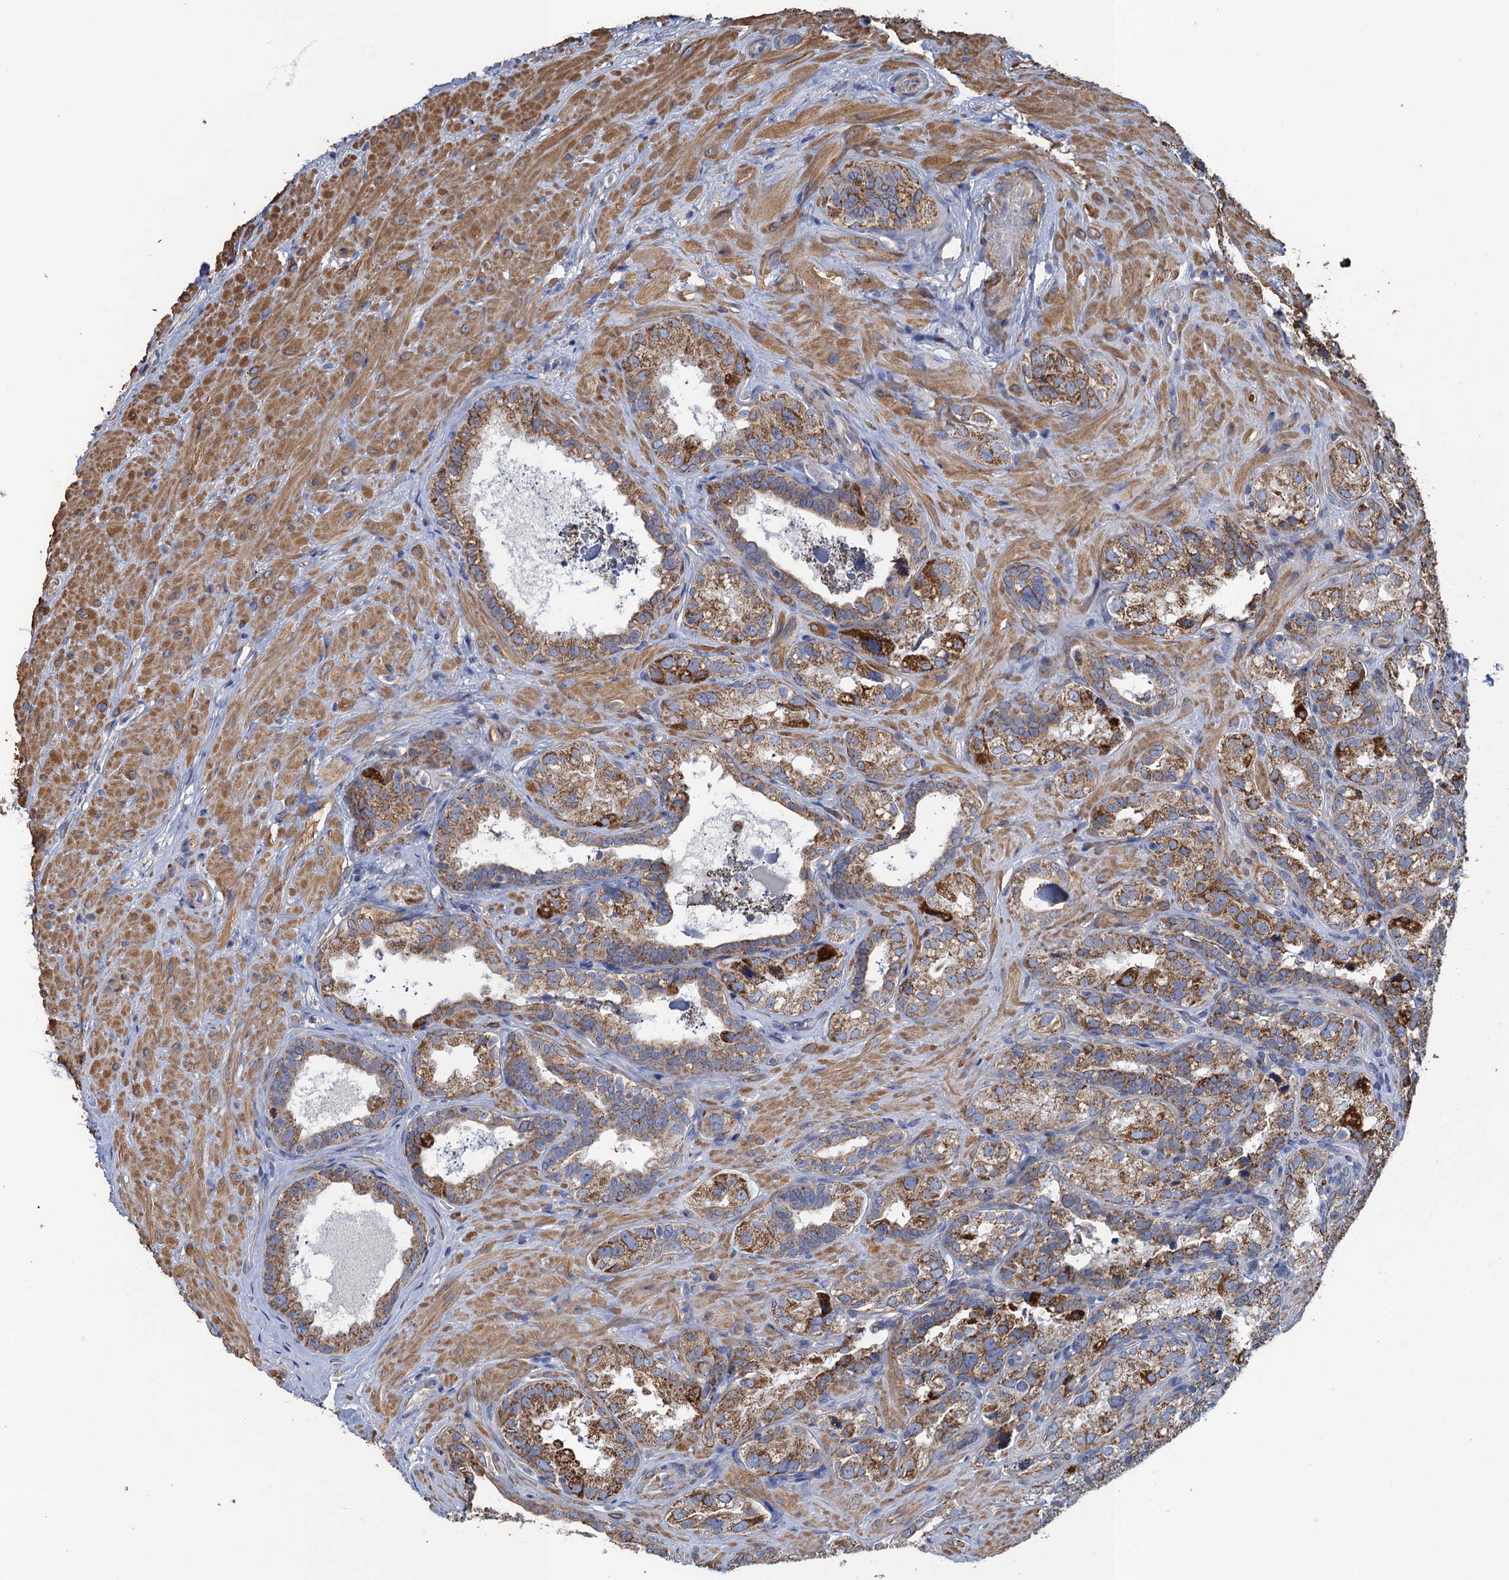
{"staining": {"intensity": "strong", "quantity": ">75%", "location": "cytoplasmic/membranous"}, "tissue": "seminal vesicle", "cell_type": "Glandular cells", "image_type": "normal", "snomed": [{"axis": "morphology", "description": "Normal tissue, NOS"}, {"axis": "topography", "description": "Seminal veicle"}, {"axis": "topography", "description": "Peripheral nerve tissue"}], "caption": "Benign seminal vesicle shows strong cytoplasmic/membranous staining in about >75% of glandular cells, visualized by immunohistochemistry.", "gene": "ENSG00000260643", "patient": {"sex": "male", "age": 67}}